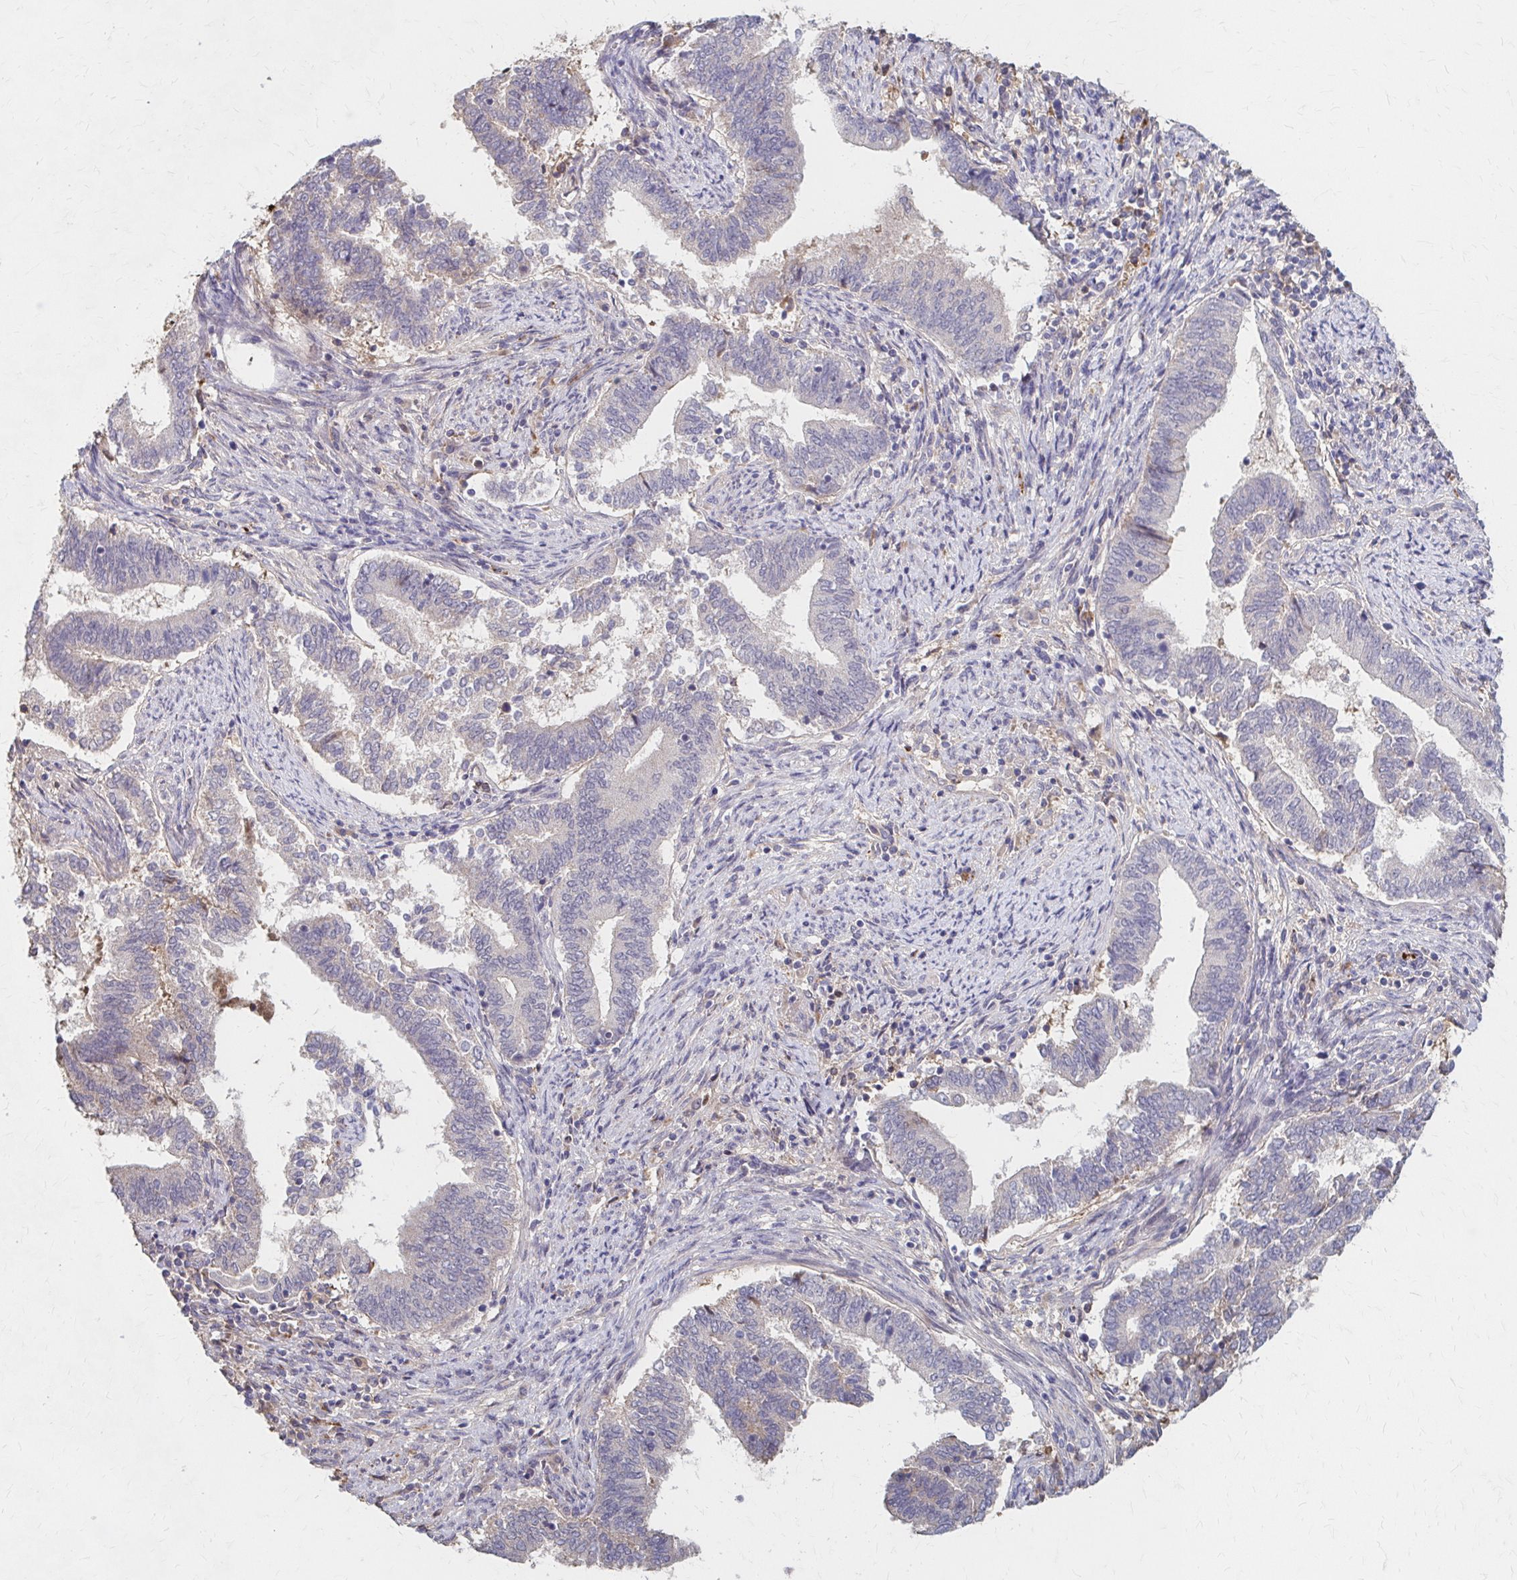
{"staining": {"intensity": "negative", "quantity": "none", "location": "none"}, "tissue": "endometrial cancer", "cell_type": "Tumor cells", "image_type": "cancer", "snomed": [{"axis": "morphology", "description": "Adenocarcinoma, NOS"}, {"axis": "topography", "description": "Endometrium"}], "caption": "Photomicrograph shows no significant protein staining in tumor cells of adenocarcinoma (endometrial).", "gene": "HMGCS2", "patient": {"sex": "female", "age": 65}}